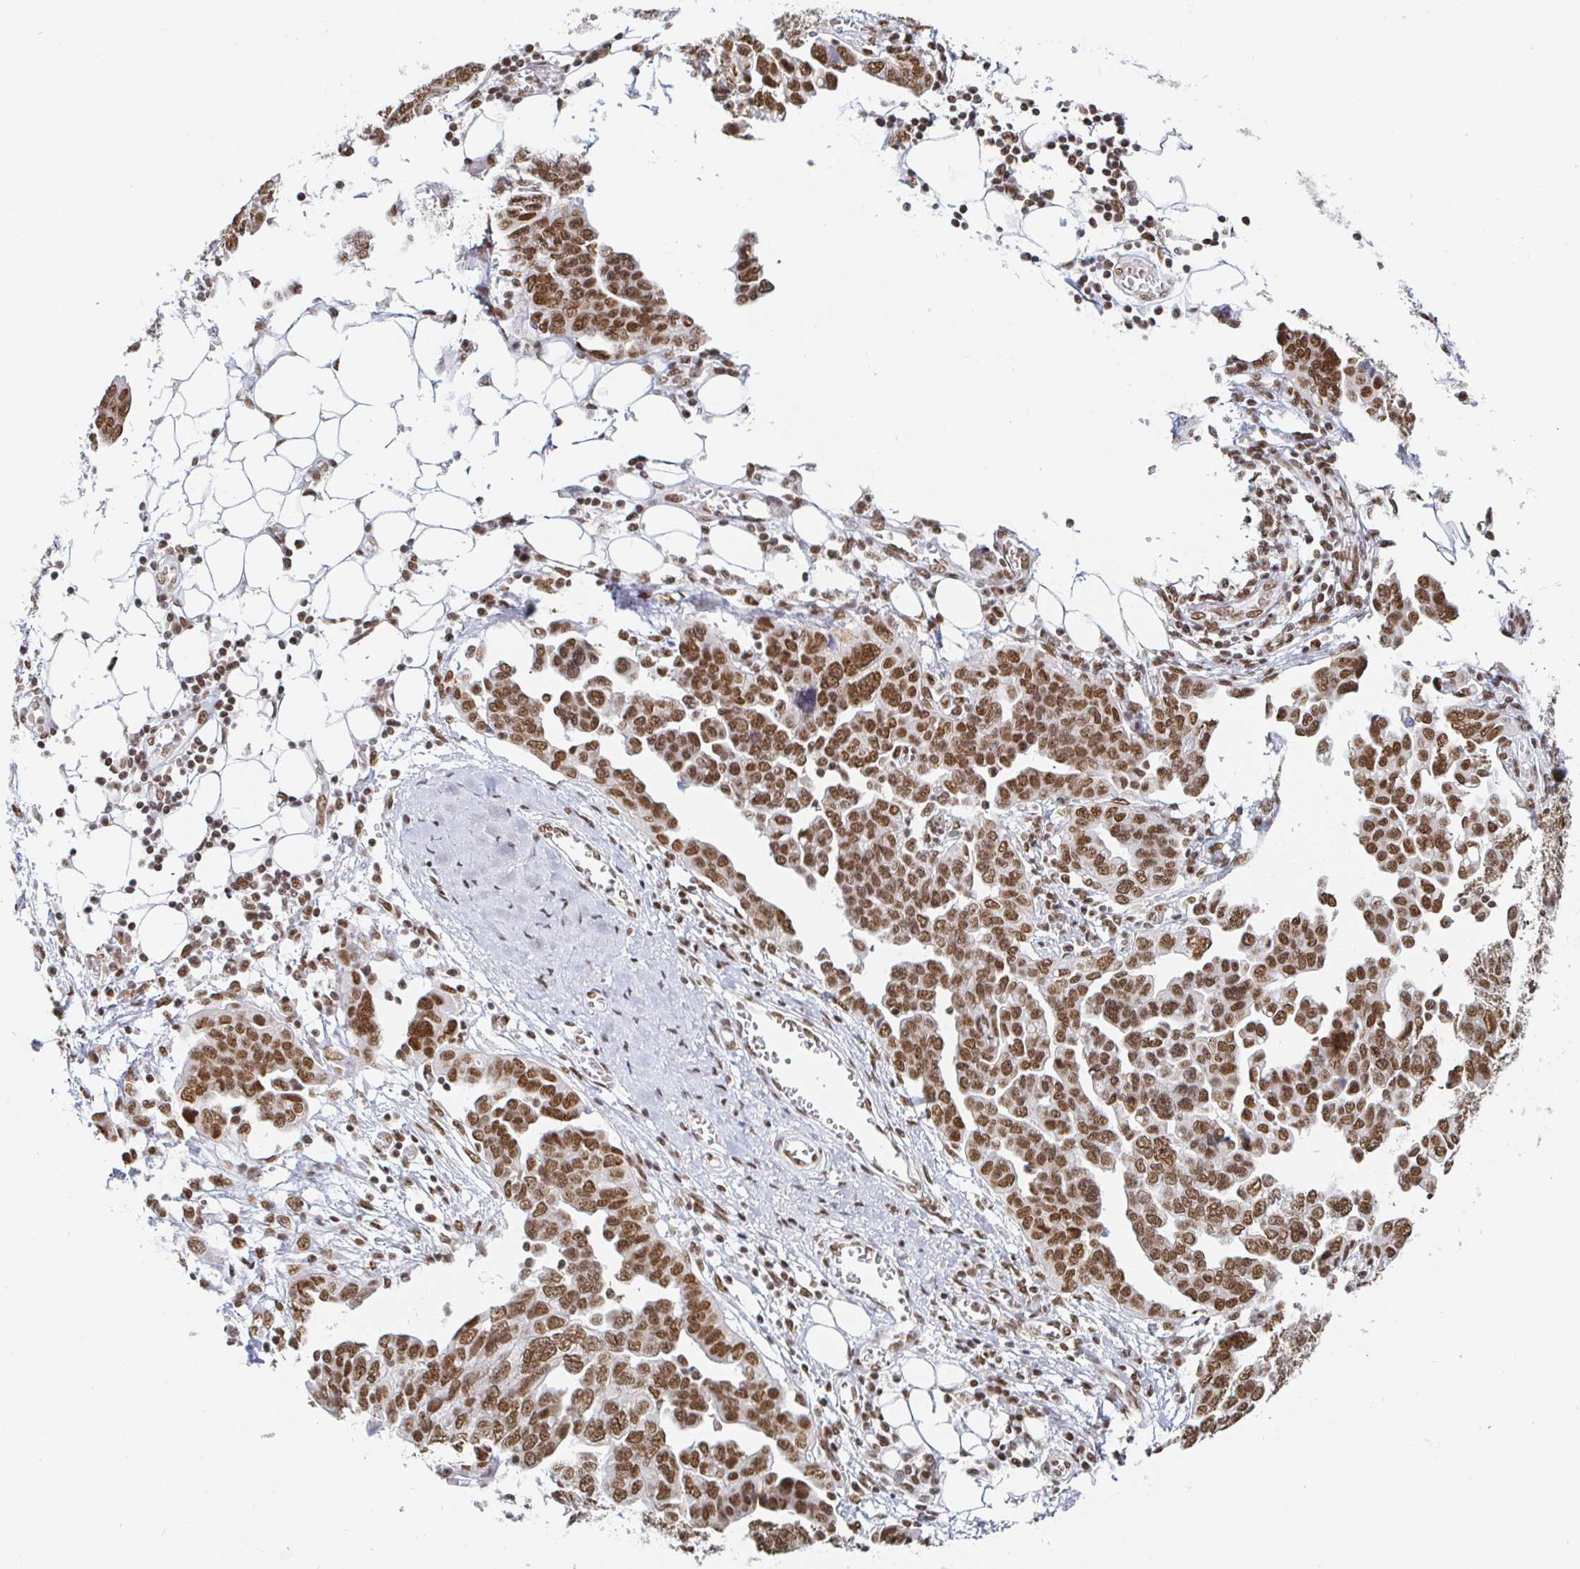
{"staining": {"intensity": "moderate", "quantity": ">75%", "location": "nuclear"}, "tissue": "ovarian cancer", "cell_type": "Tumor cells", "image_type": "cancer", "snomed": [{"axis": "morphology", "description": "Cystadenocarcinoma, serous, NOS"}, {"axis": "topography", "description": "Ovary"}], "caption": "Immunohistochemistry (IHC) of human ovarian serous cystadenocarcinoma reveals medium levels of moderate nuclear expression in approximately >75% of tumor cells.", "gene": "RBMX", "patient": {"sex": "female", "age": 59}}